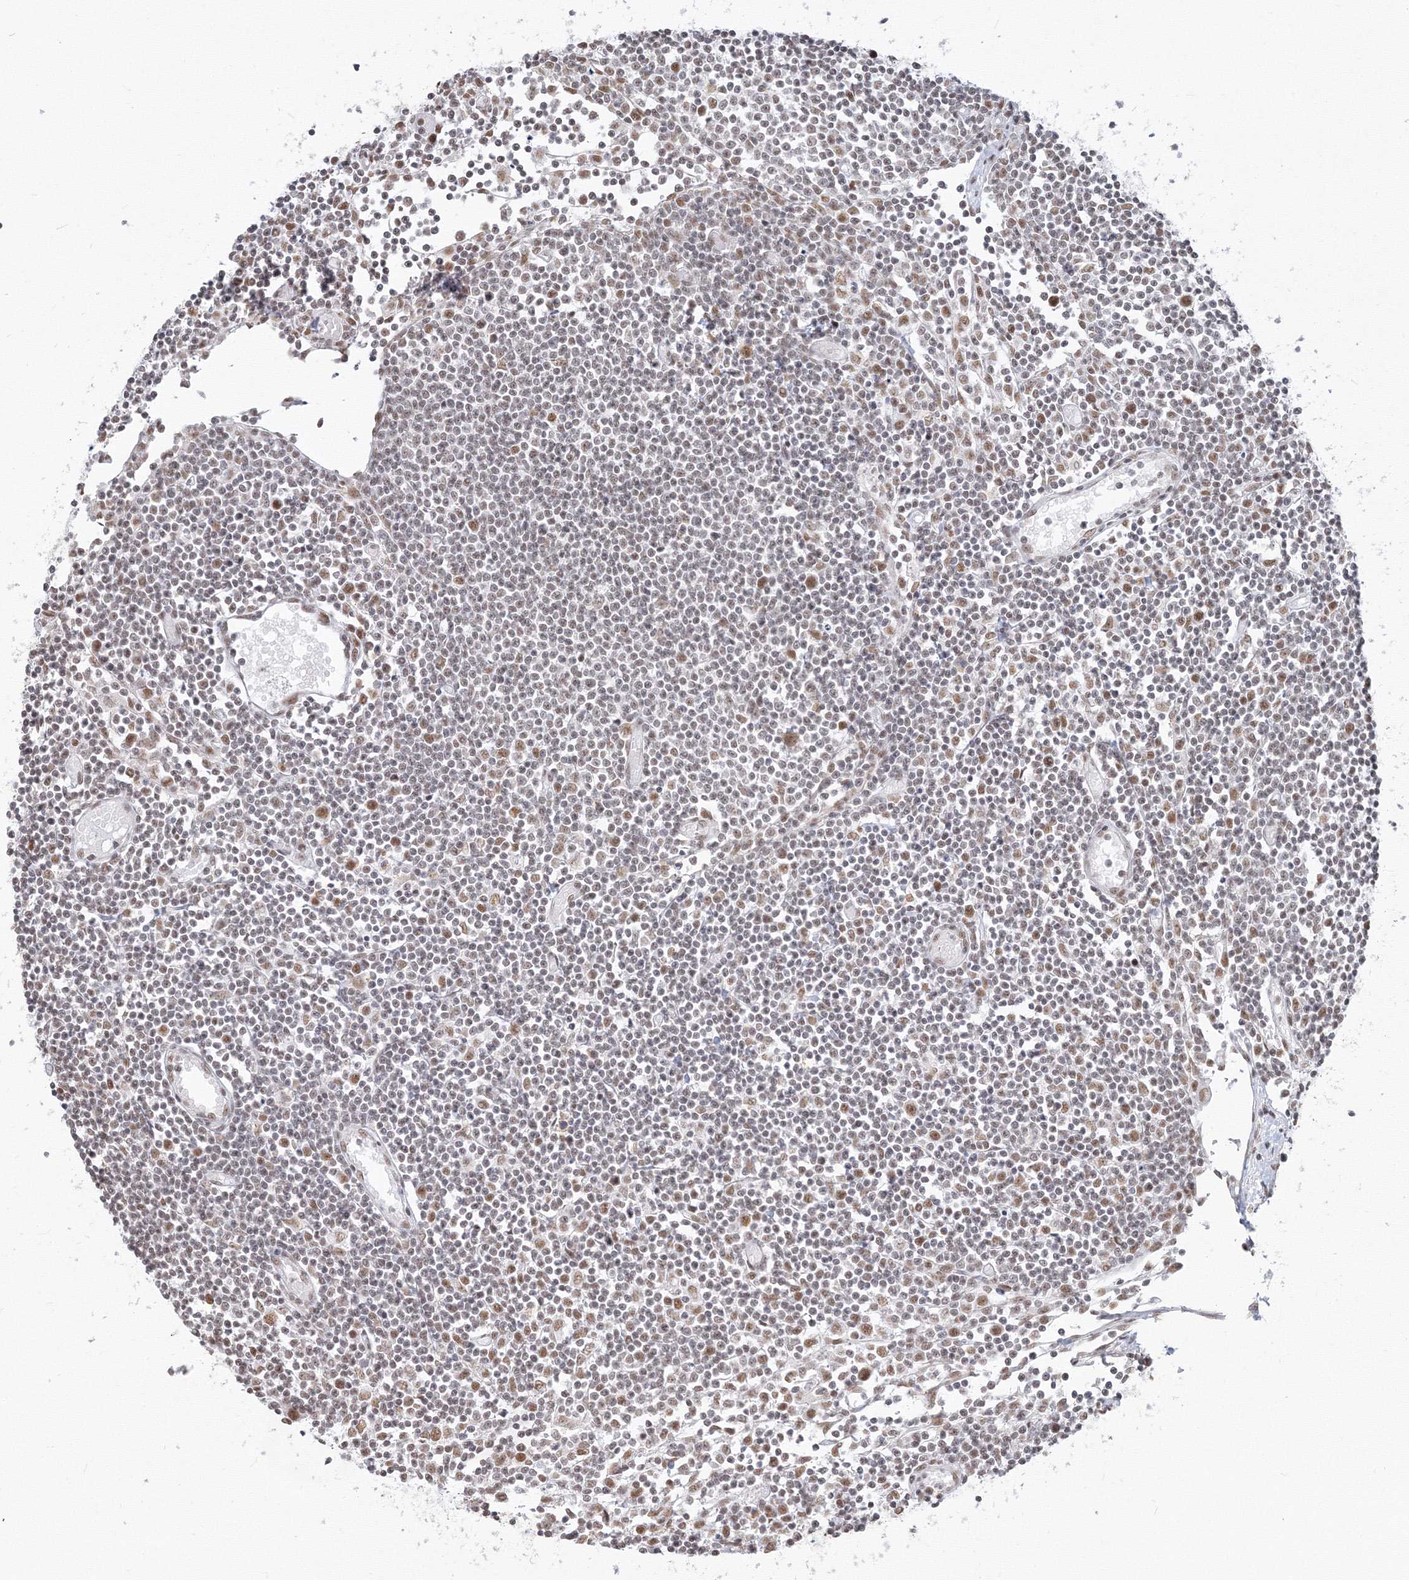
{"staining": {"intensity": "moderate", "quantity": ">75%", "location": "nuclear"}, "tissue": "lymph node", "cell_type": "Germinal center cells", "image_type": "normal", "snomed": [{"axis": "morphology", "description": "Normal tissue, NOS"}, {"axis": "topography", "description": "Lymph node"}], "caption": "Normal lymph node demonstrates moderate nuclear expression in about >75% of germinal center cells.", "gene": "PPP4R2", "patient": {"sex": "female", "age": 11}}